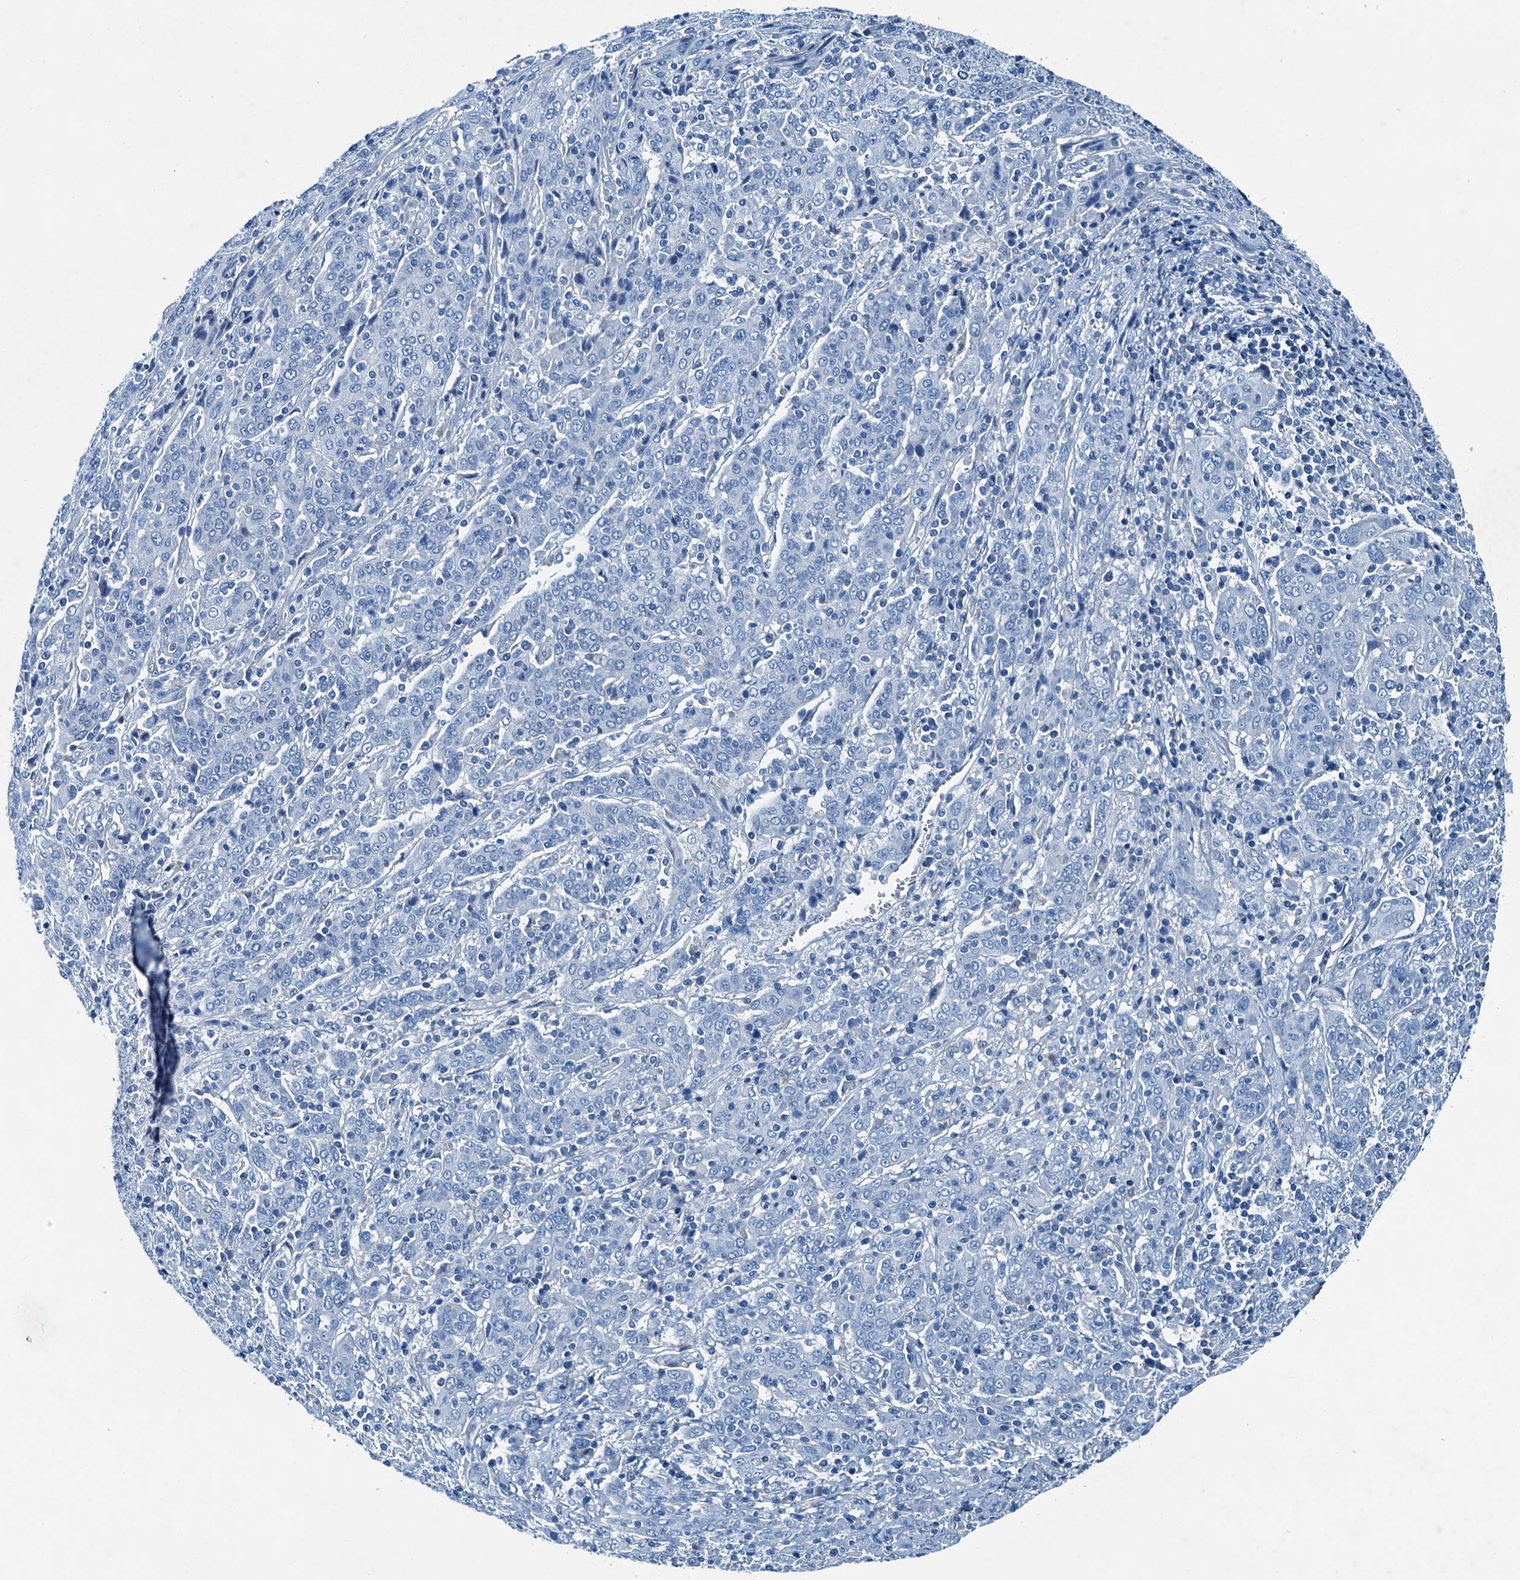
{"staining": {"intensity": "negative", "quantity": "none", "location": "none"}, "tissue": "cervical cancer", "cell_type": "Tumor cells", "image_type": "cancer", "snomed": [{"axis": "morphology", "description": "Squamous cell carcinoma, NOS"}, {"axis": "topography", "description": "Cervix"}], "caption": "A high-resolution micrograph shows immunohistochemistry staining of cervical cancer, which exhibits no significant staining in tumor cells.", "gene": "RAB3IL1", "patient": {"sex": "female", "age": 67}}